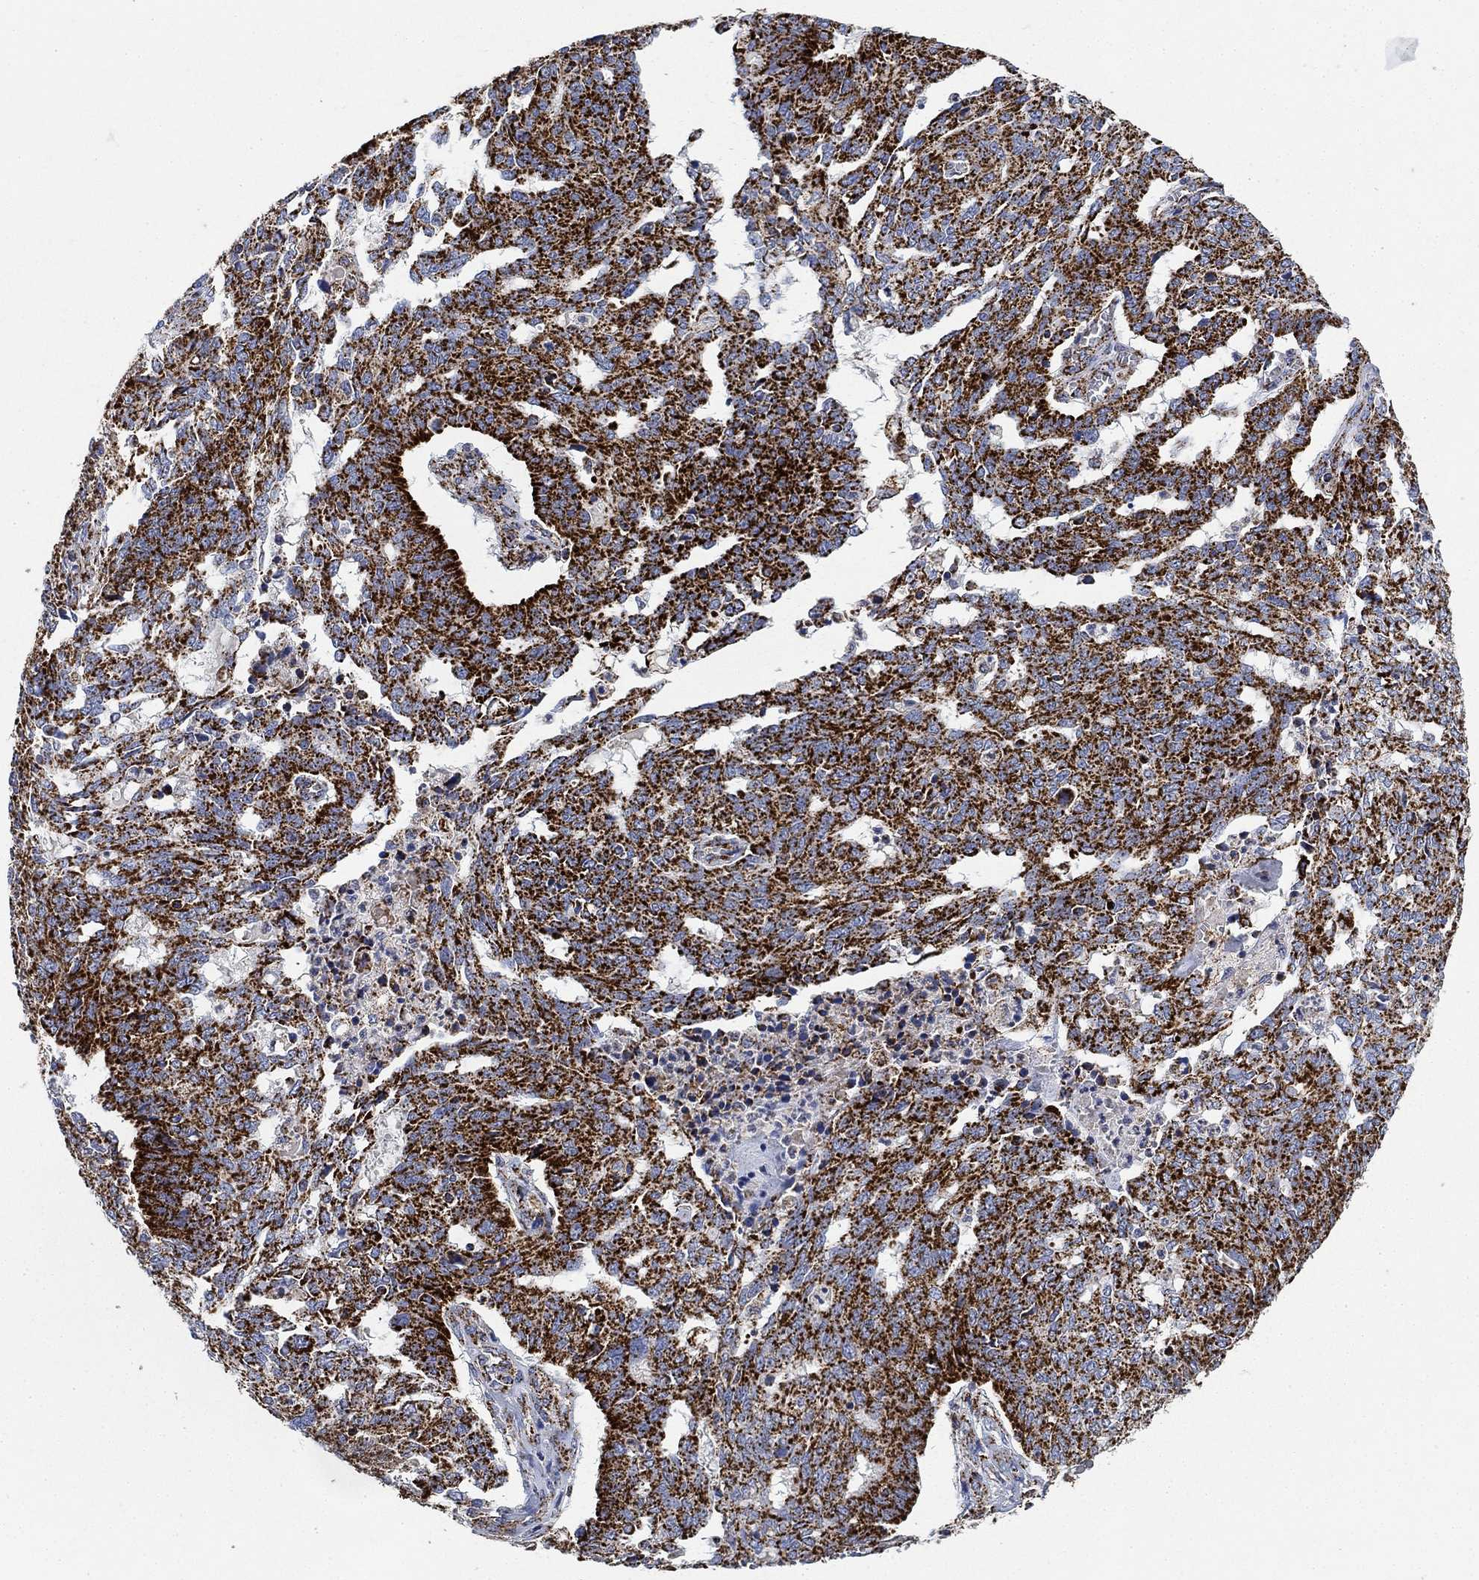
{"staining": {"intensity": "strong", "quantity": ">75%", "location": "cytoplasmic/membranous"}, "tissue": "ovarian cancer", "cell_type": "Tumor cells", "image_type": "cancer", "snomed": [{"axis": "morphology", "description": "Cystadenocarcinoma, serous, NOS"}, {"axis": "topography", "description": "Ovary"}], "caption": "DAB immunohistochemical staining of human ovarian serous cystadenocarcinoma exhibits strong cytoplasmic/membranous protein positivity in approximately >75% of tumor cells.", "gene": "NDUFS3", "patient": {"sex": "female", "age": 67}}